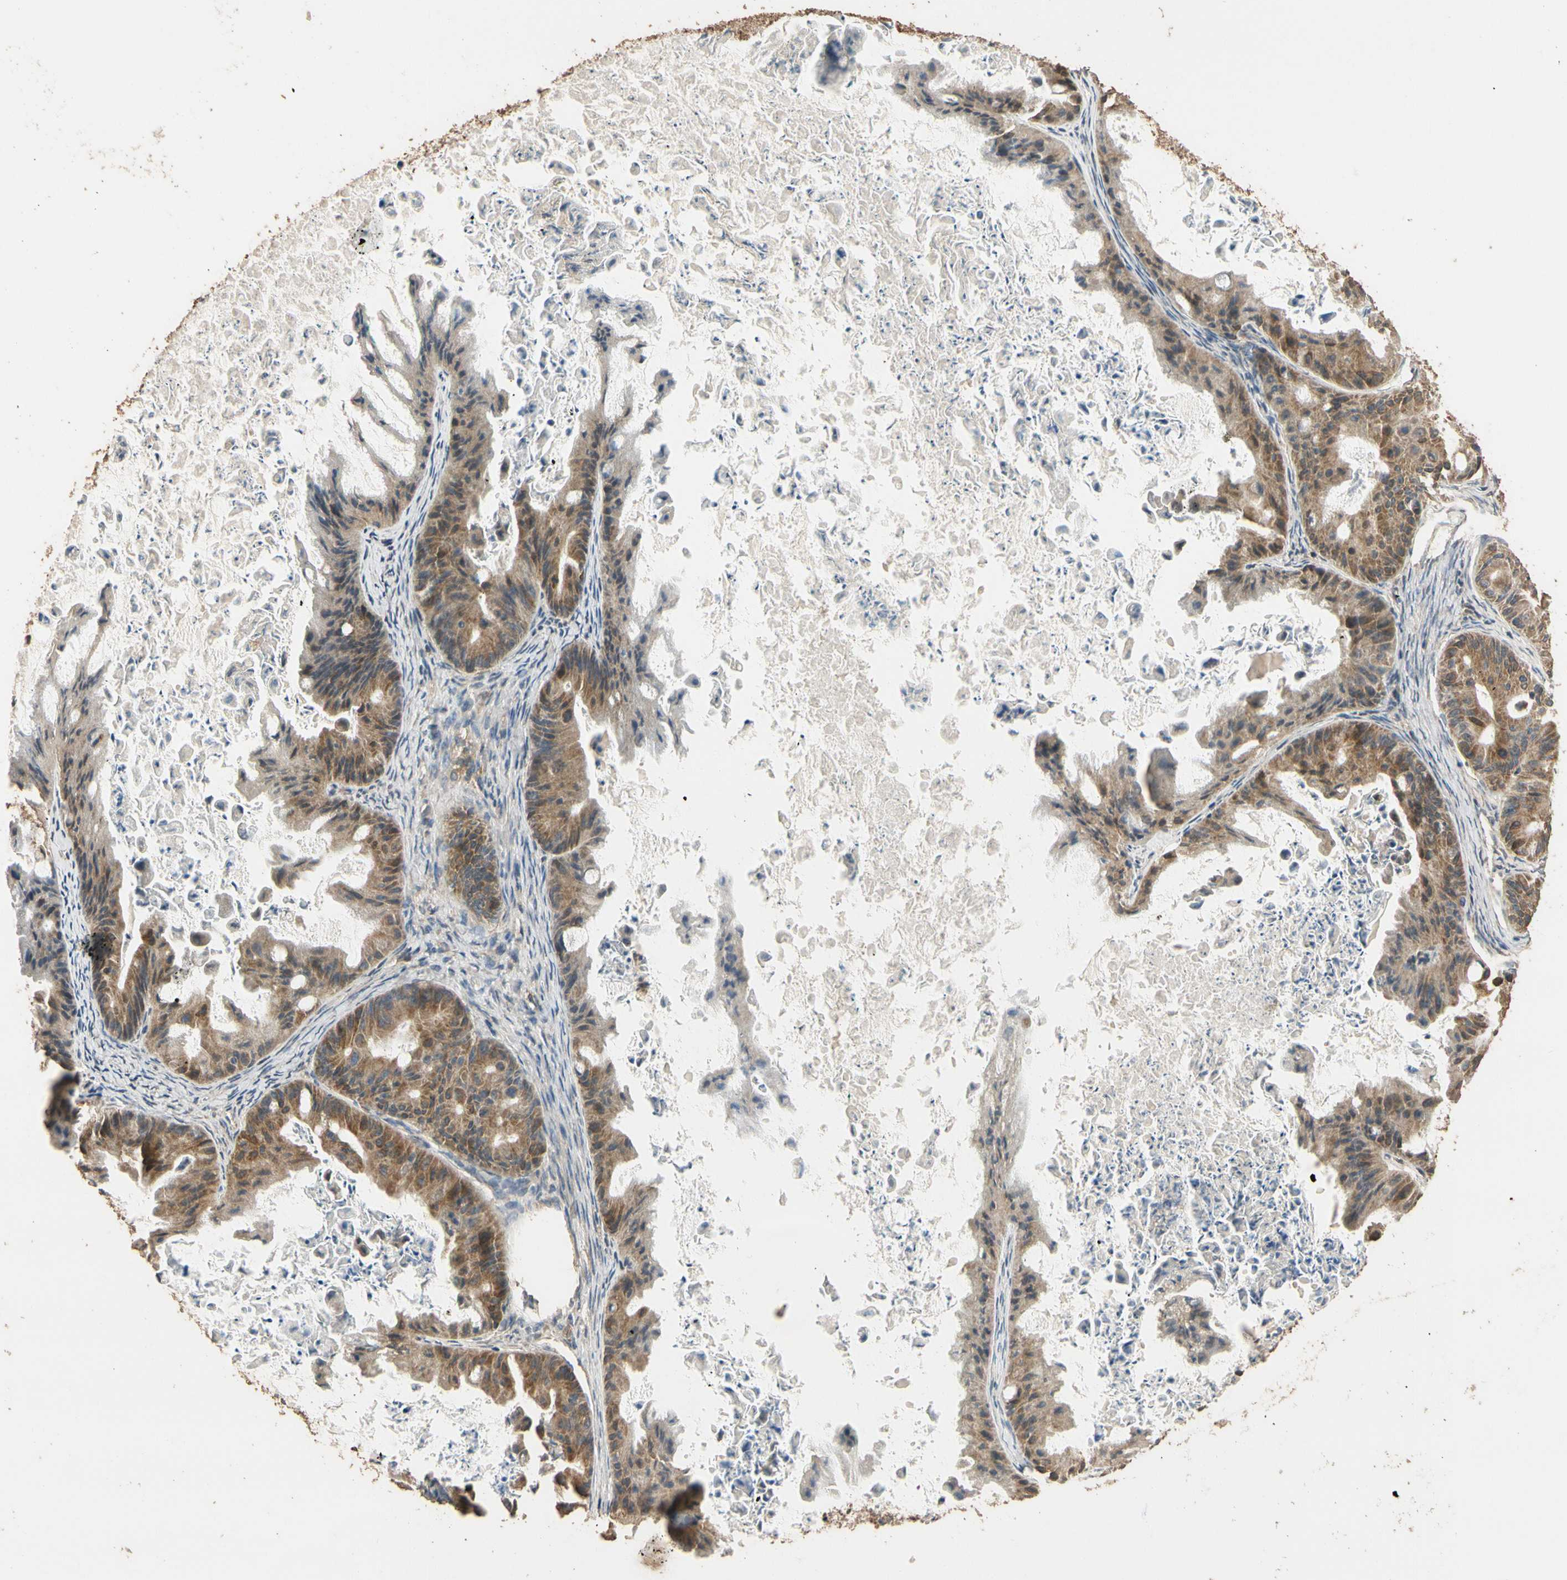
{"staining": {"intensity": "moderate", "quantity": ">75%", "location": "cytoplasmic/membranous"}, "tissue": "ovarian cancer", "cell_type": "Tumor cells", "image_type": "cancer", "snomed": [{"axis": "morphology", "description": "Cystadenocarcinoma, mucinous, NOS"}, {"axis": "topography", "description": "Ovary"}], "caption": "Approximately >75% of tumor cells in ovarian mucinous cystadenocarcinoma reveal moderate cytoplasmic/membranous protein positivity as visualized by brown immunohistochemical staining.", "gene": "STX18", "patient": {"sex": "female", "age": 37}}